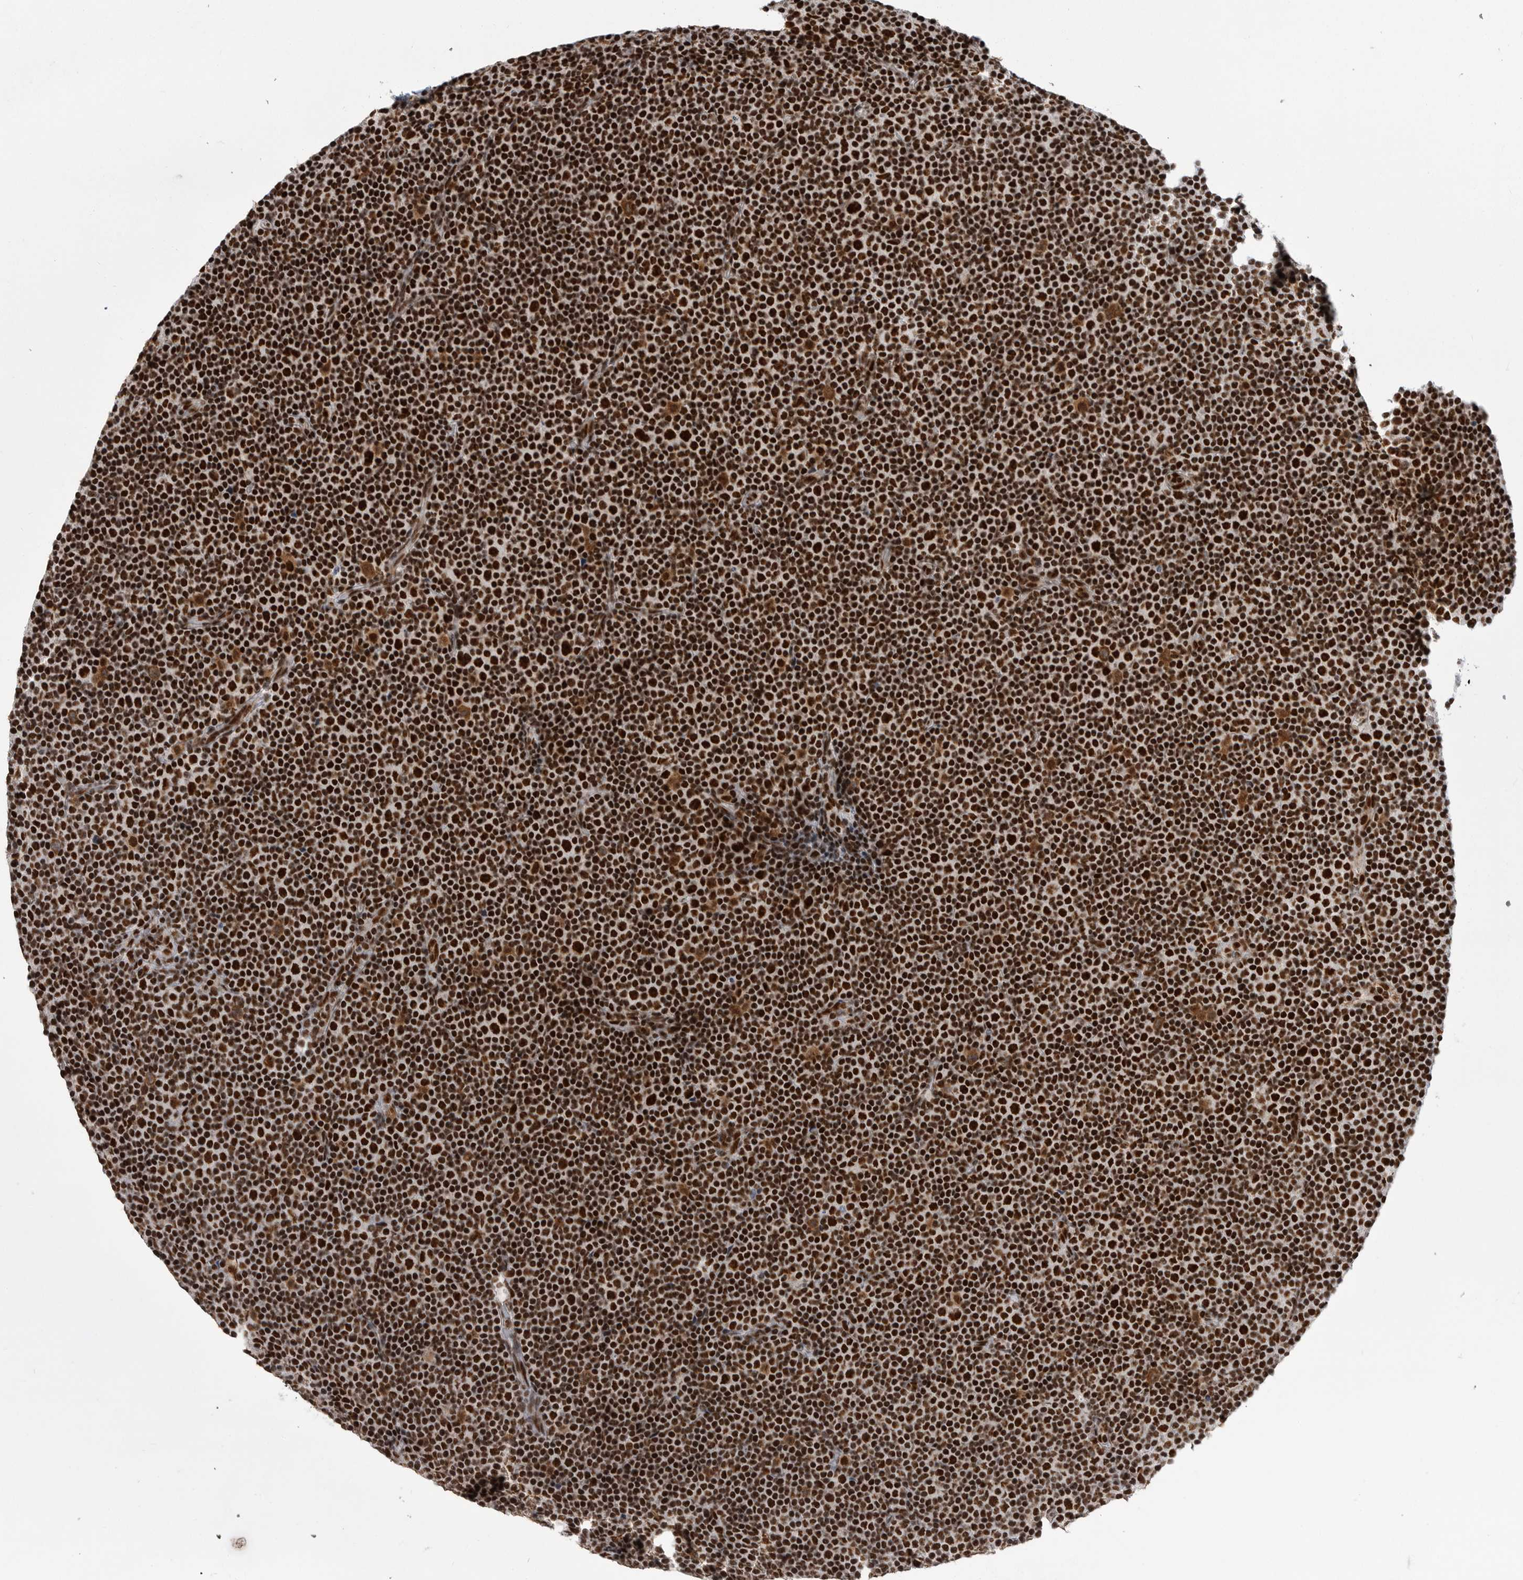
{"staining": {"intensity": "strong", "quantity": ">75%", "location": "cytoplasmic/membranous,nuclear"}, "tissue": "lymphoma", "cell_type": "Tumor cells", "image_type": "cancer", "snomed": [{"axis": "morphology", "description": "Malignant lymphoma, non-Hodgkin's type, Low grade"}, {"axis": "topography", "description": "Lymph node"}], "caption": "Immunohistochemical staining of human malignant lymphoma, non-Hodgkin's type (low-grade) demonstrates strong cytoplasmic/membranous and nuclear protein staining in approximately >75% of tumor cells.", "gene": "PPP1R8", "patient": {"sex": "female", "age": 67}}